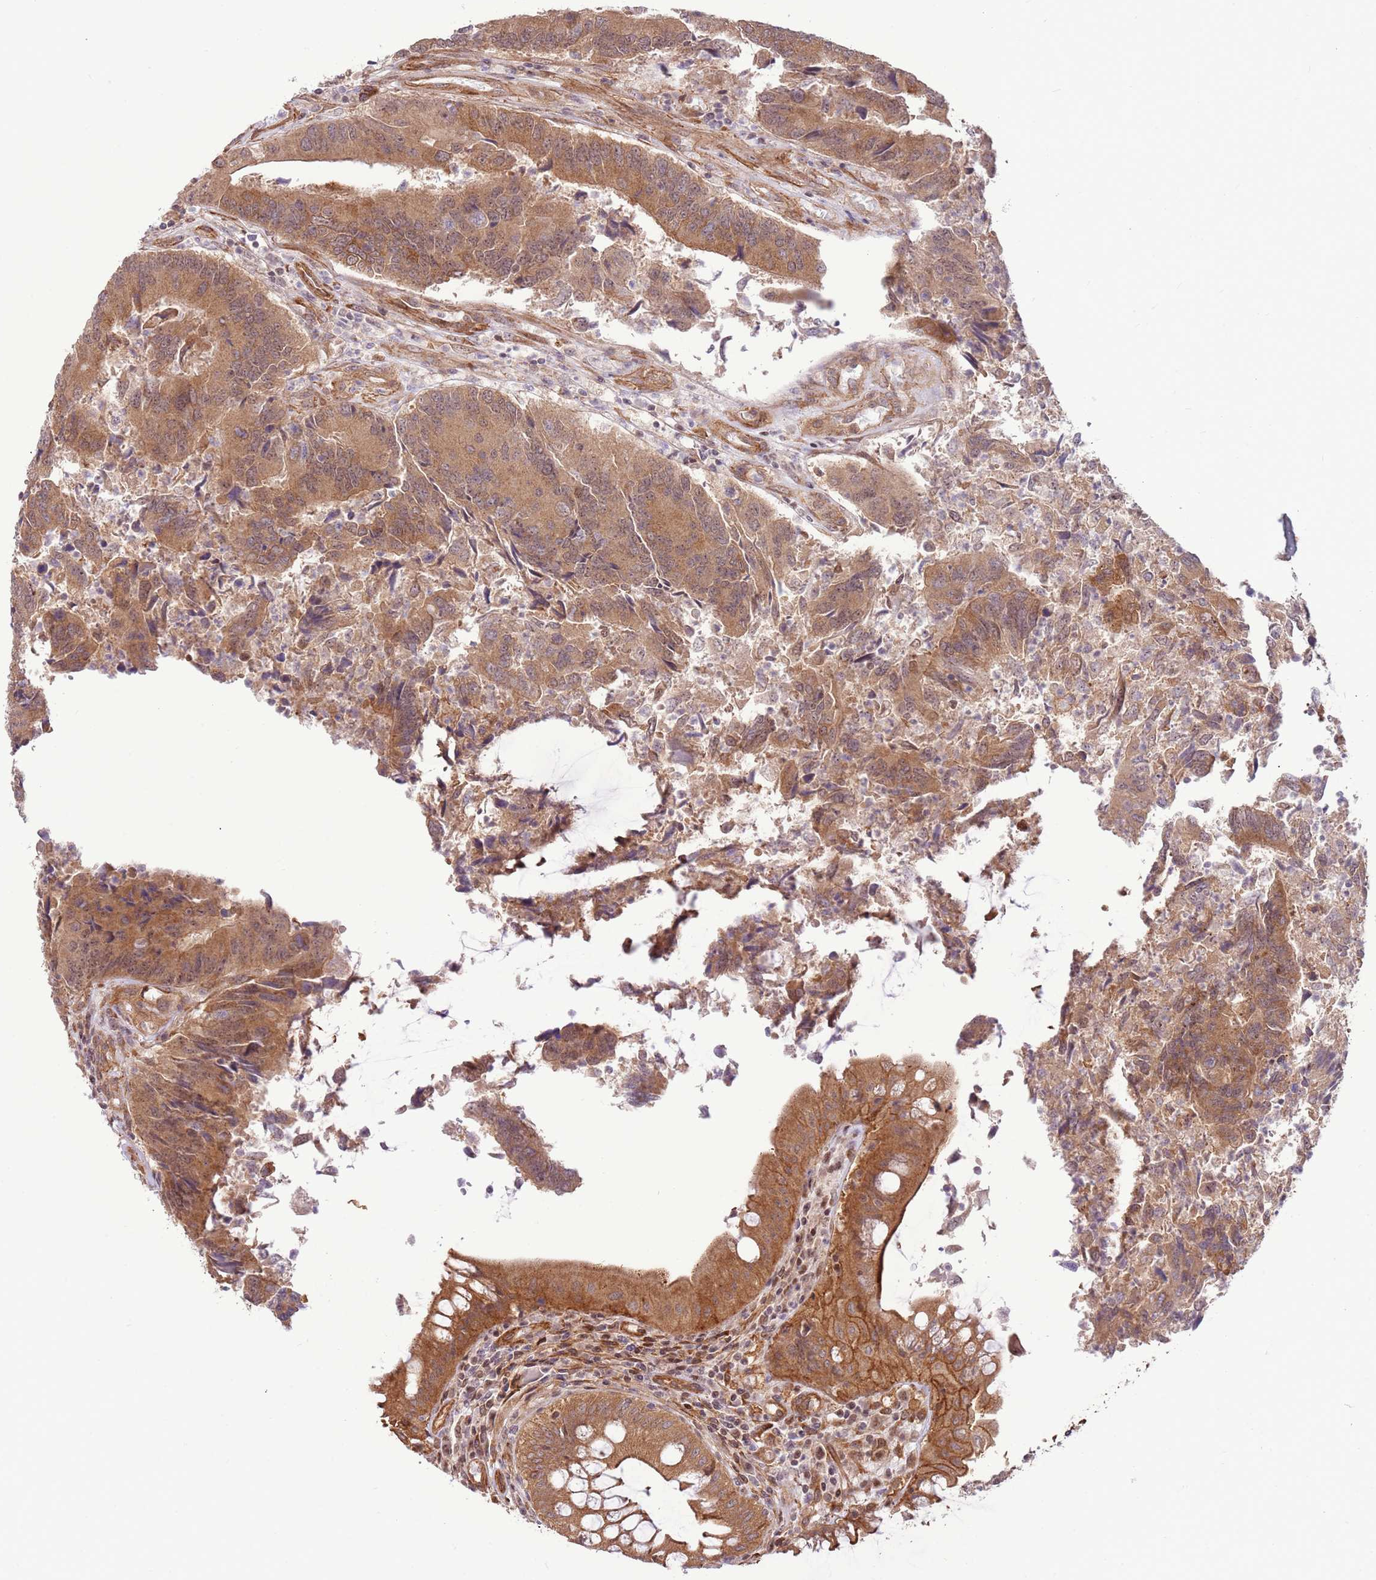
{"staining": {"intensity": "moderate", "quantity": ">75%", "location": "cytoplasmic/membranous"}, "tissue": "colorectal cancer", "cell_type": "Tumor cells", "image_type": "cancer", "snomed": [{"axis": "morphology", "description": "Adenocarcinoma, NOS"}, {"axis": "topography", "description": "Colon"}], "caption": "Colorectal cancer stained with a protein marker shows moderate staining in tumor cells.", "gene": "DCAF4", "patient": {"sex": "female", "age": 67}}